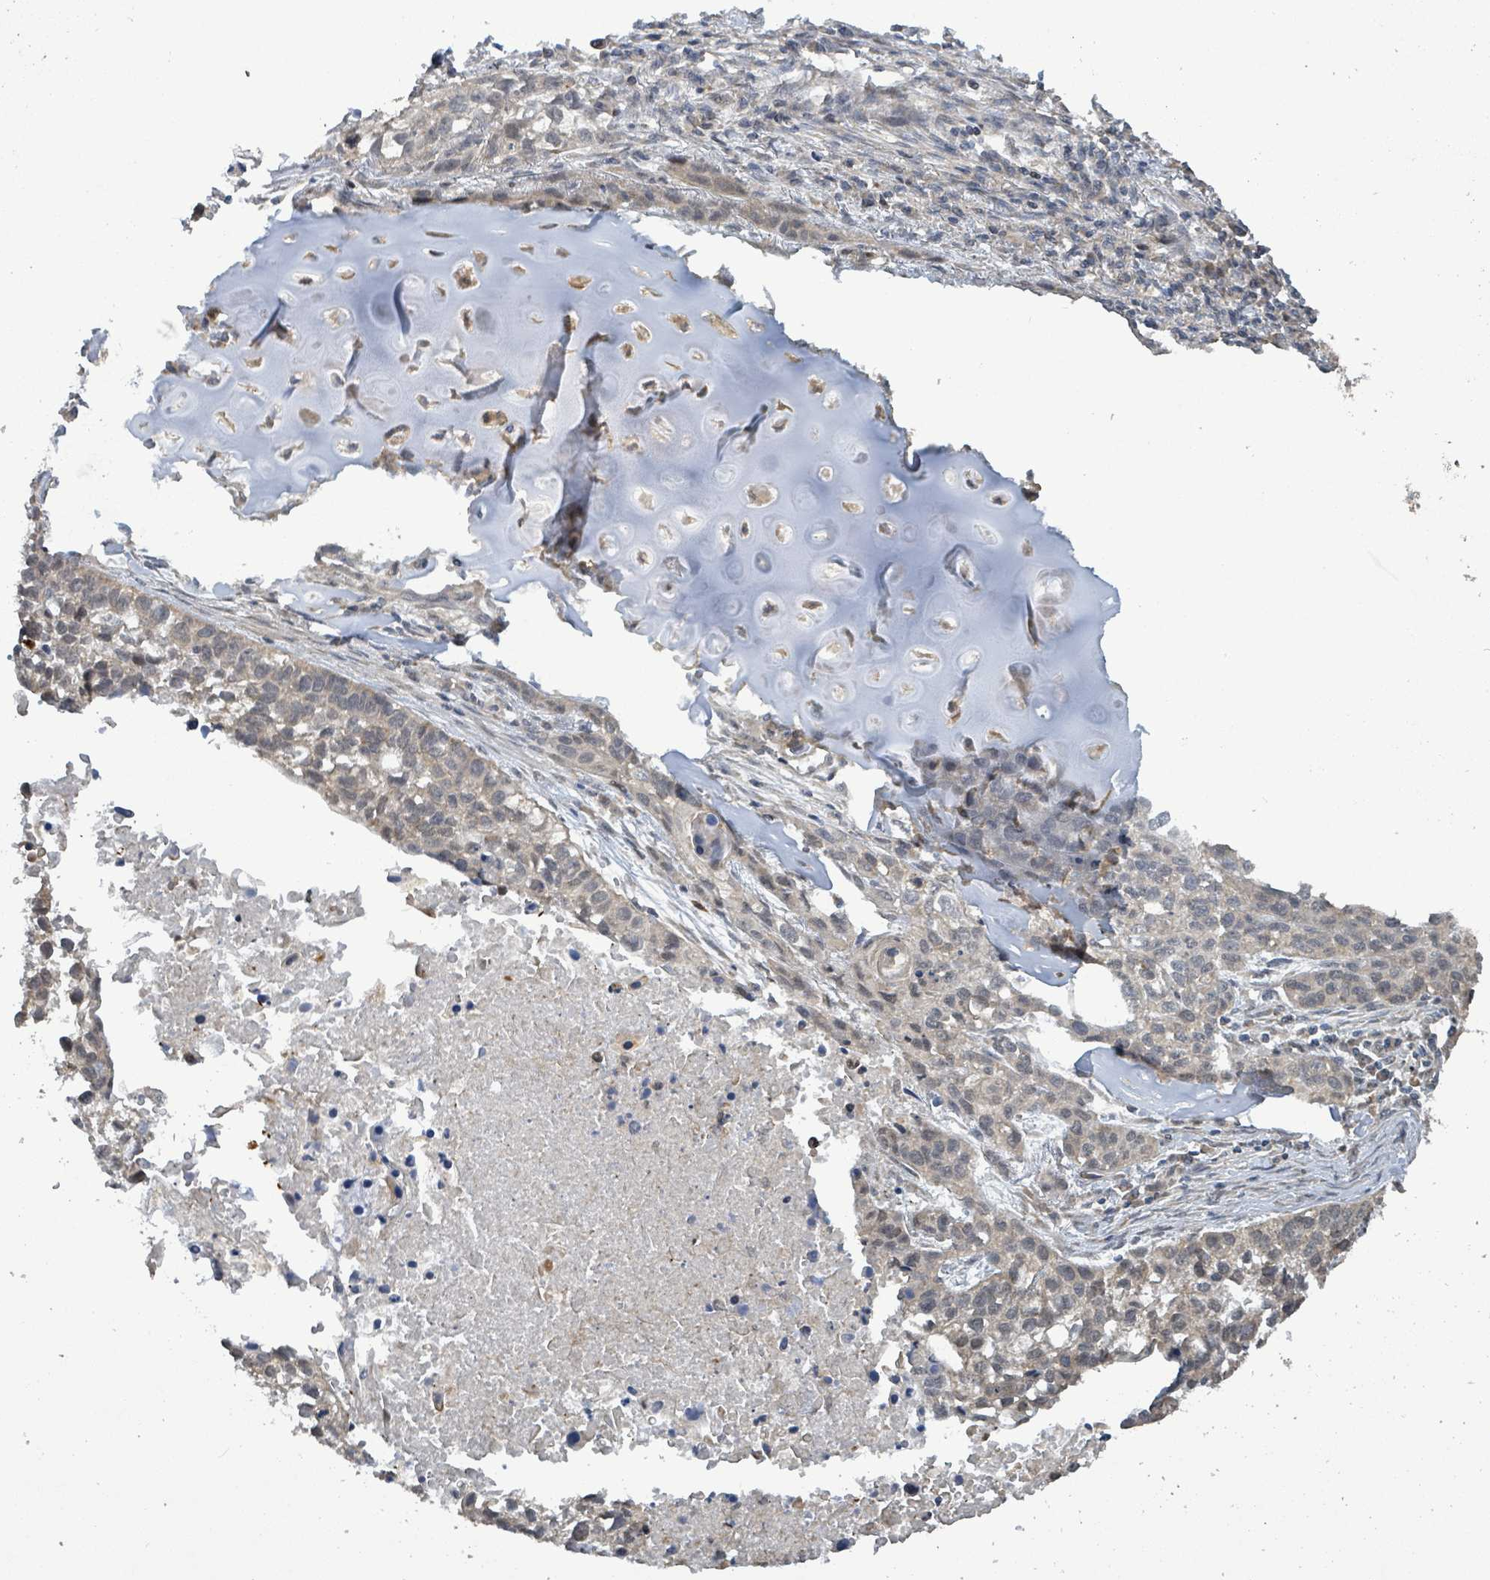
{"staining": {"intensity": "negative", "quantity": "none", "location": "none"}, "tissue": "lung cancer", "cell_type": "Tumor cells", "image_type": "cancer", "snomed": [{"axis": "morphology", "description": "Squamous cell carcinoma, NOS"}, {"axis": "topography", "description": "Lung"}], "caption": "This is an immunohistochemistry histopathology image of lung cancer. There is no expression in tumor cells.", "gene": "COQ6", "patient": {"sex": "male", "age": 74}}